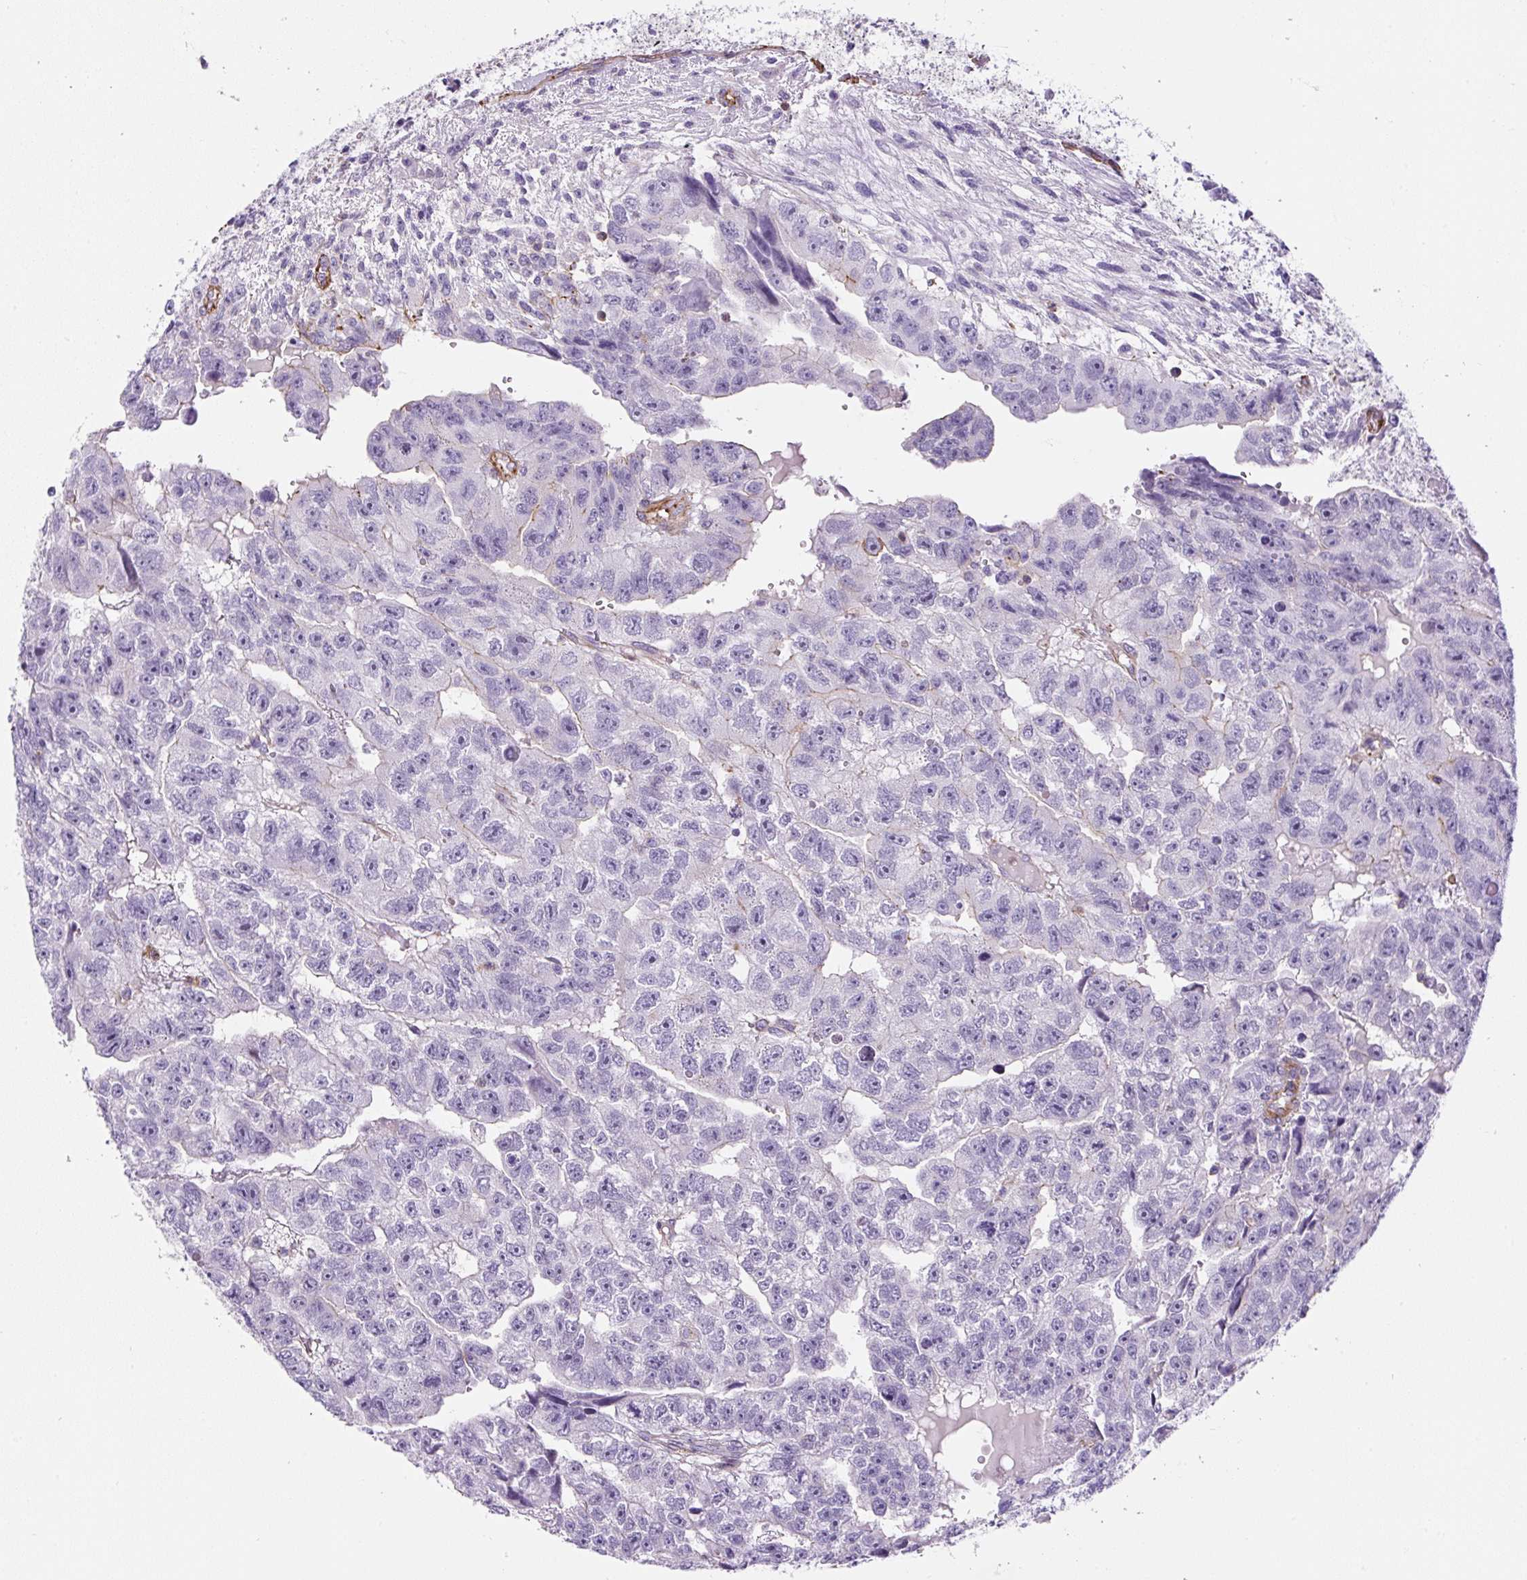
{"staining": {"intensity": "negative", "quantity": "none", "location": "none"}, "tissue": "testis cancer", "cell_type": "Tumor cells", "image_type": "cancer", "snomed": [{"axis": "morphology", "description": "Carcinoma, Embryonal, NOS"}, {"axis": "topography", "description": "Testis"}], "caption": "Tumor cells show no significant staining in embryonal carcinoma (testis).", "gene": "B3GALT5", "patient": {"sex": "male", "age": 20}}